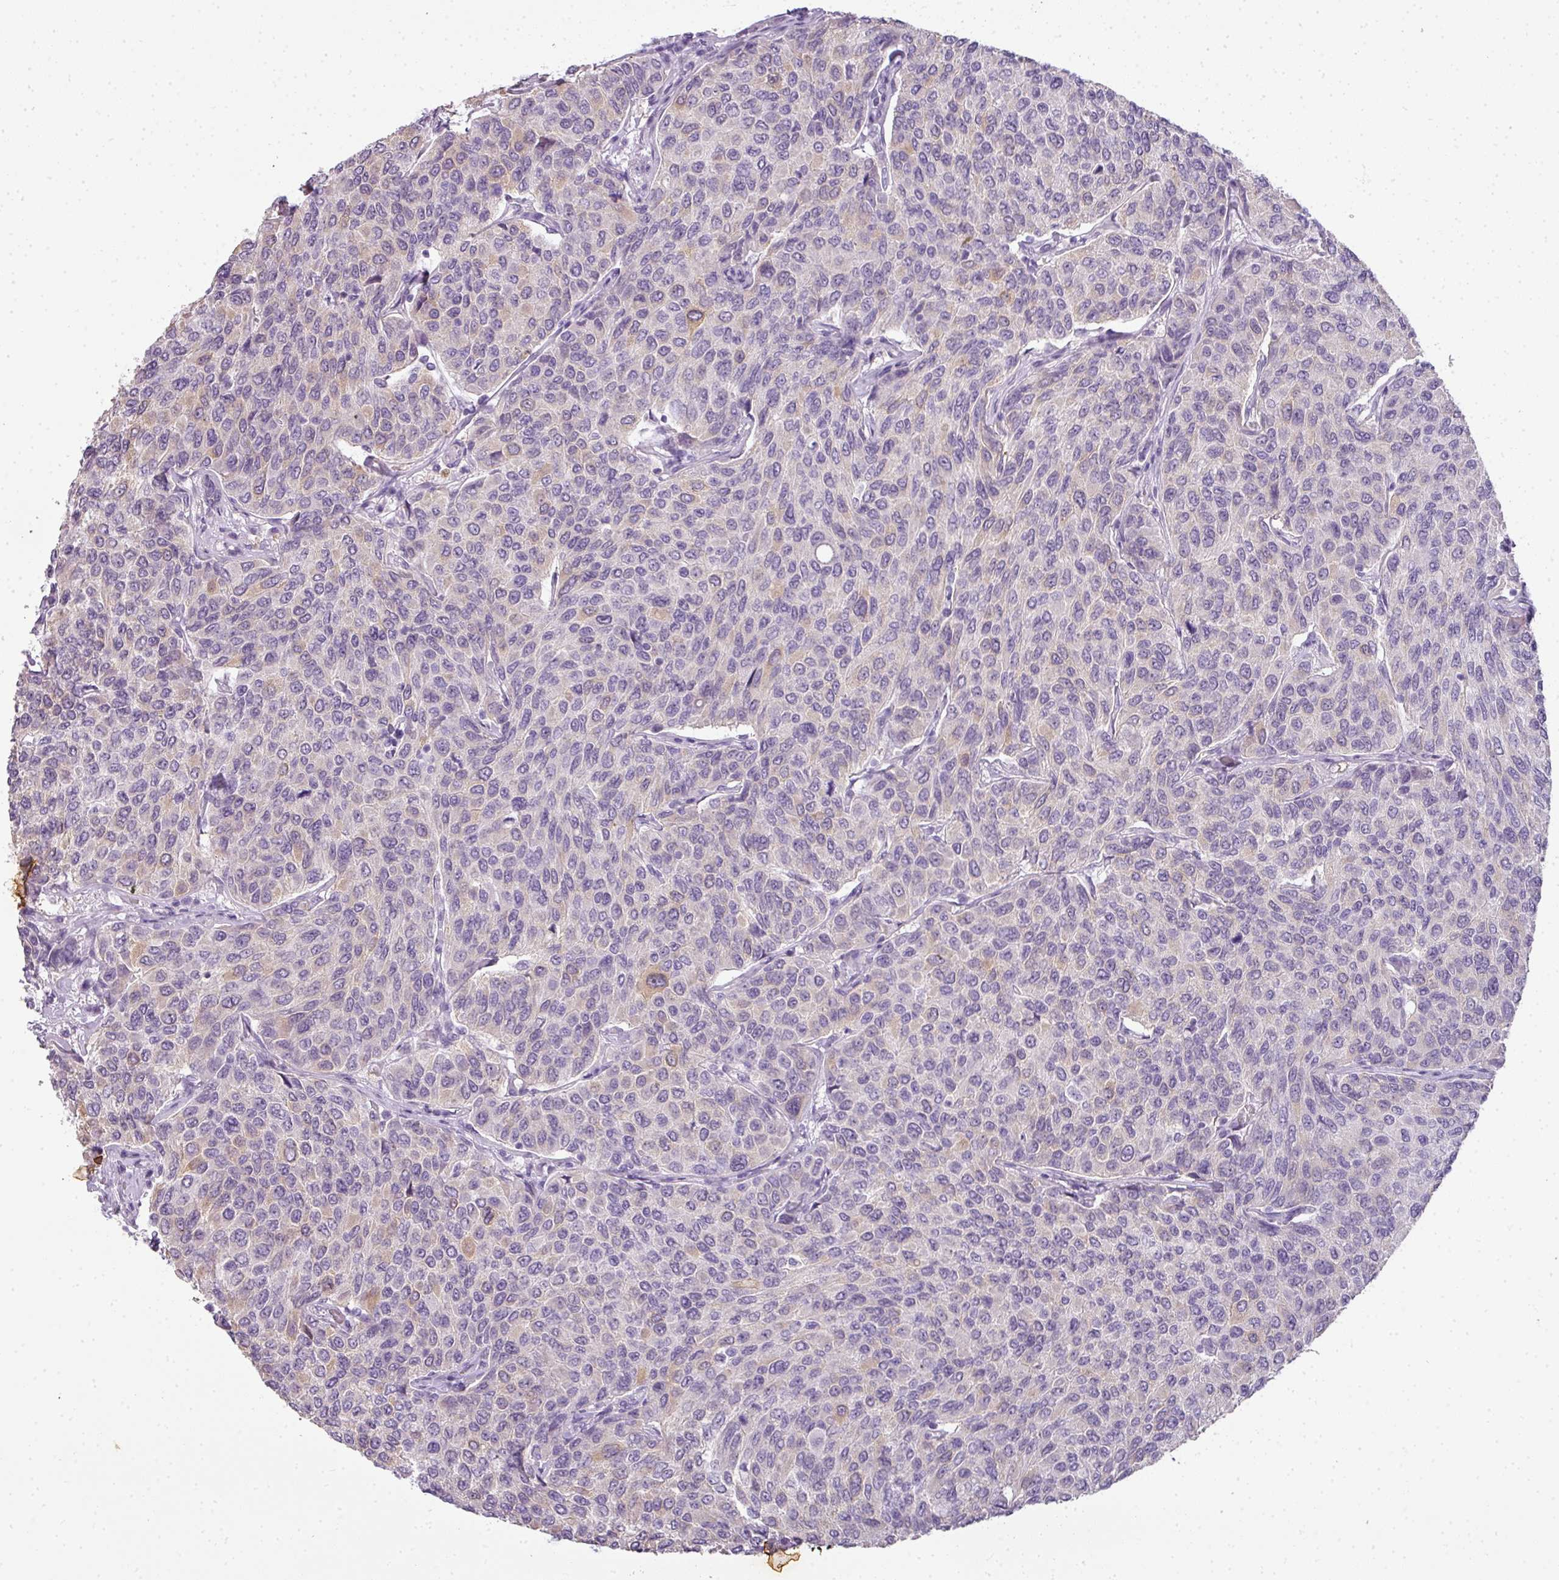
{"staining": {"intensity": "negative", "quantity": "none", "location": "none"}, "tissue": "breast cancer", "cell_type": "Tumor cells", "image_type": "cancer", "snomed": [{"axis": "morphology", "description": "Duct carcinoma"}, {"axis": "topography", "description": "Breast"}], "caption": "Tumor cells show no significant positivity in intraductal carcinoma (breast). Nuclei are stained in blue.", "gene": "RBMY1F", "patient": {"sex": "female", "age": 55}}